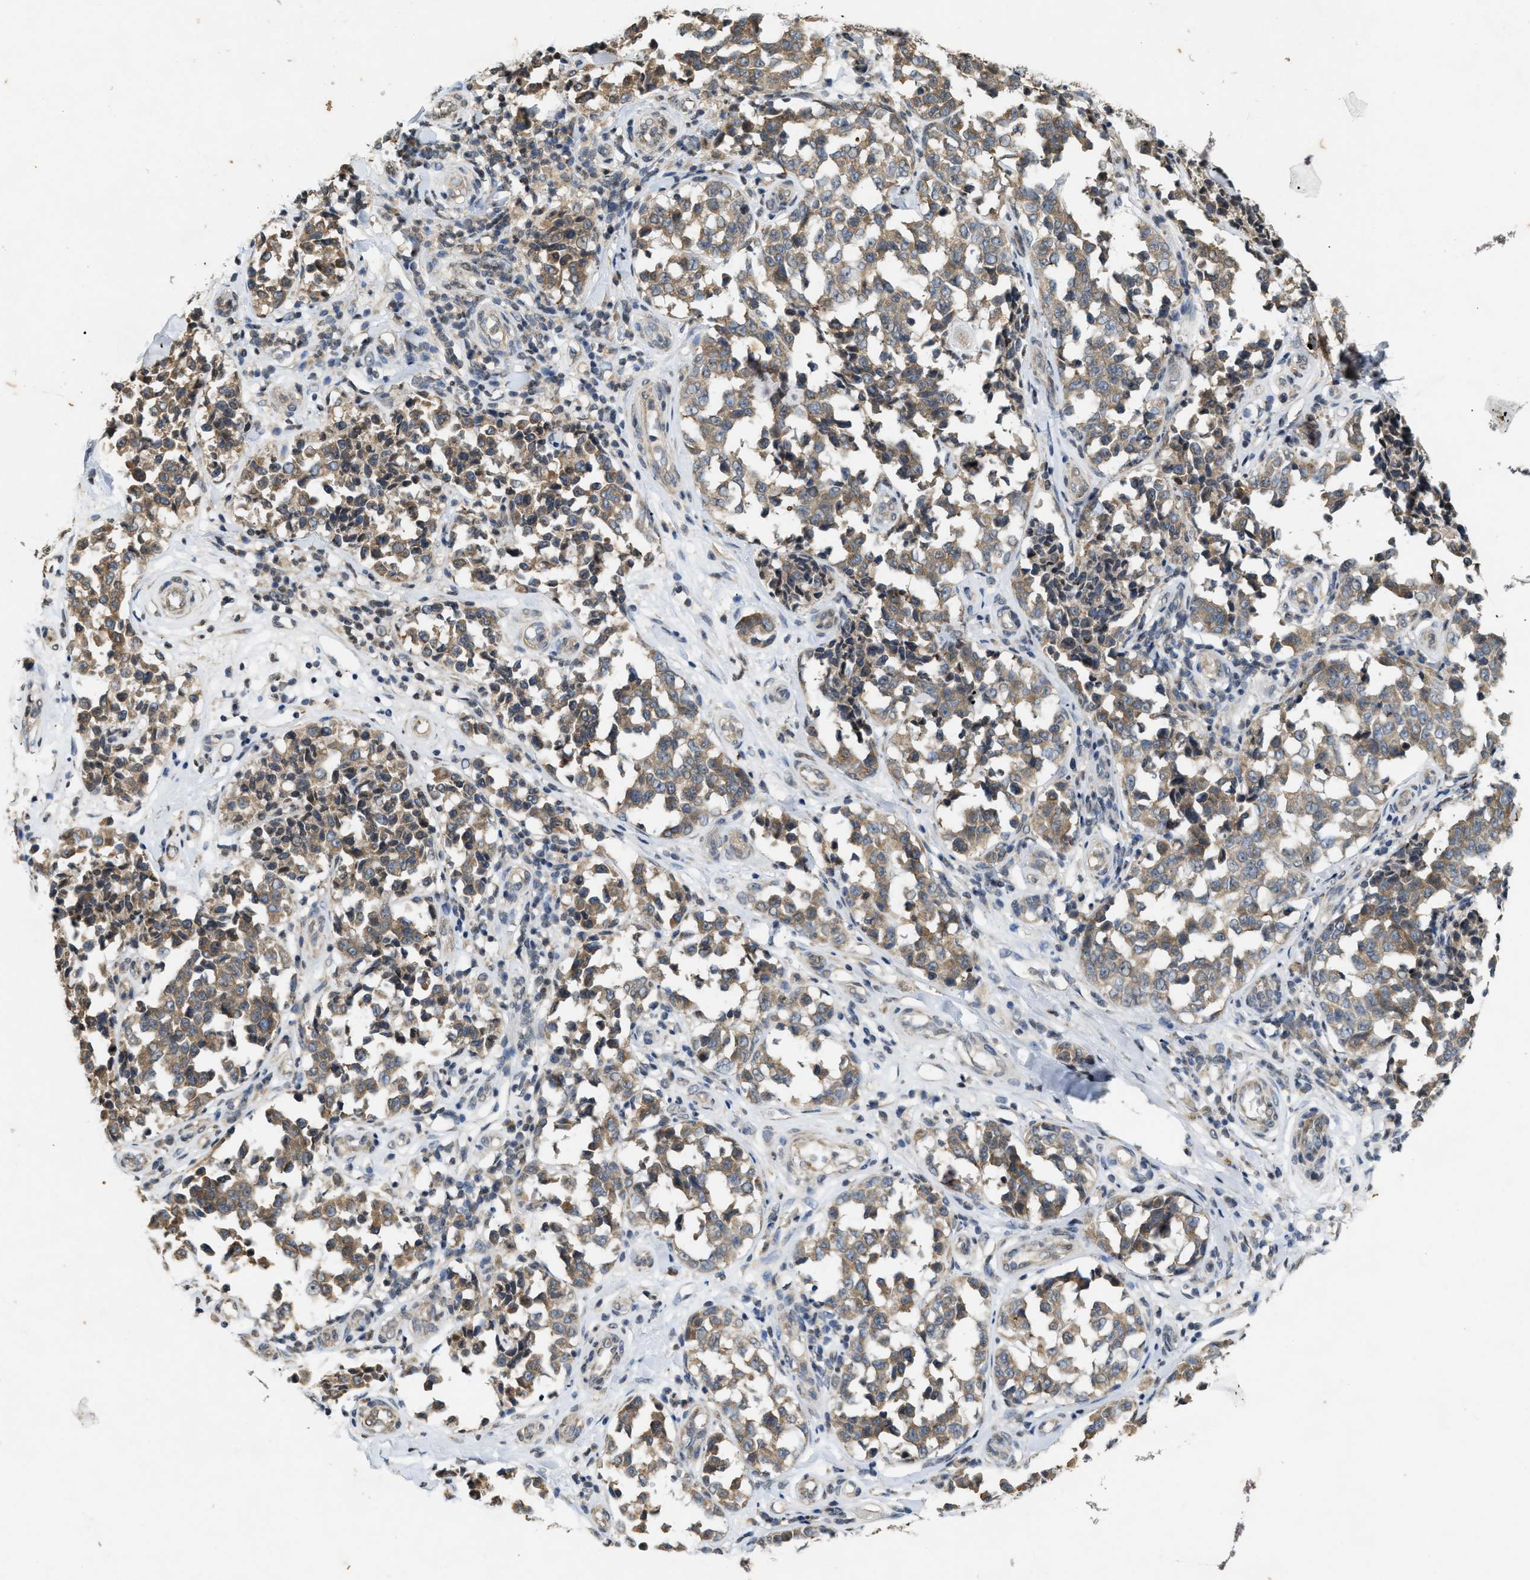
{"staining": {"intensity": "moderate", "quantity": ">75%", "location": "cytoplasmic/membranous"}, "tissue": "melanoma", "cell_type": "Tumor cells", "image_type": "cancer", "snomed": [{"axis": "morphology", "description": "Malignant melanoma, NOS"}, {"axis": "topography", "description": "Skin"}], "caption": "Protein staining of melanoma tissue exhibits moderate cytoplasmic/membranous positivity in about >75% of tumor cells. The protein of interest is shown in brown color, while the nuclei are stained blue.", "gene": "KIF21A", "patient": {"sex": "female", "age": 64}}